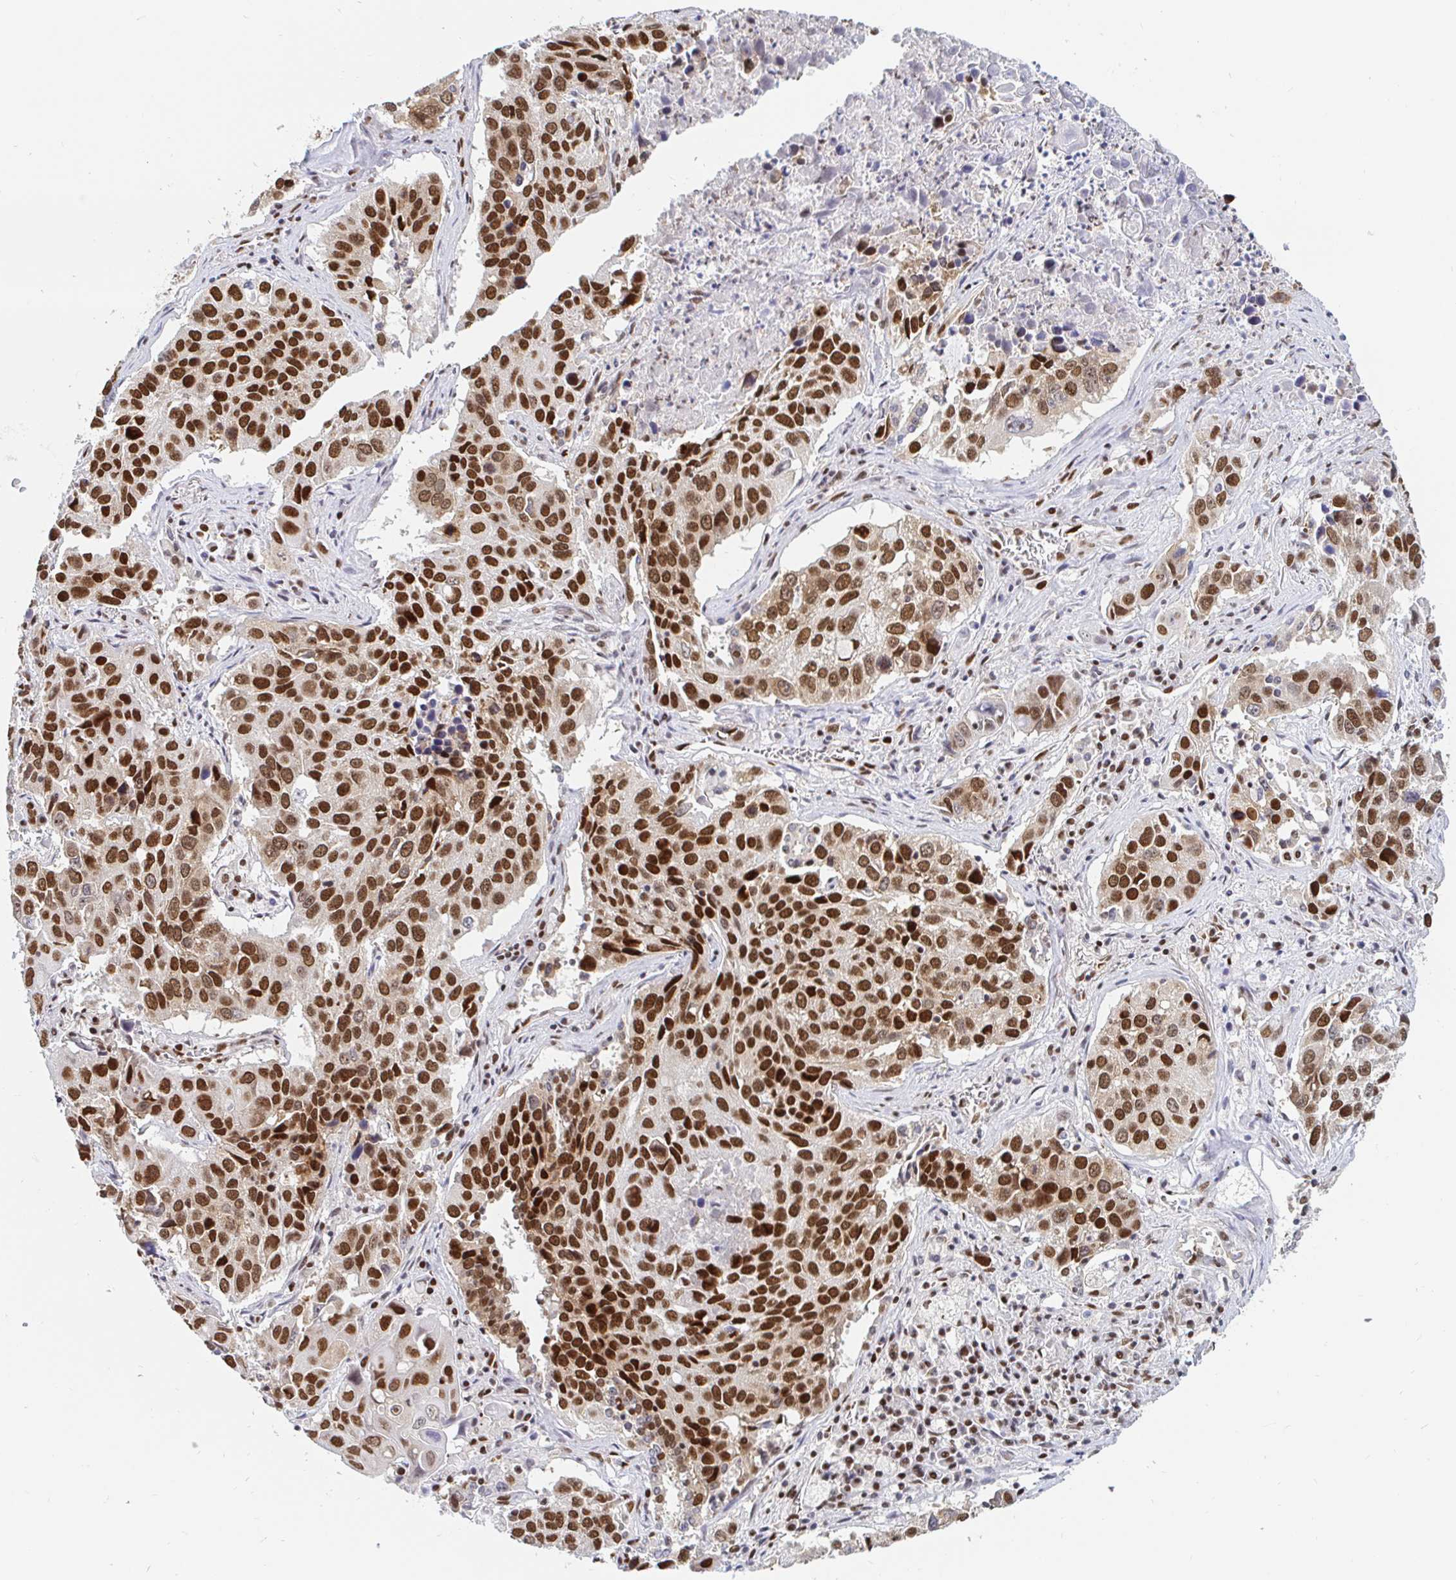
{"staining": {"intensity": "strong", "quantity": ">75%", "location": "nuclear"}, "tissue": "lung cancer", "cell_type": "Tumor cells", "image_type": "cancer", "snomed": [{"axis": "morphology", "description": "Squamous cell carcinoma, NOS"}, {"axis": "topography", "description": "Lung"}], "caption": "There is high levels of strong nuclear staining in tumor cells of lung cancer, as demonstrated by immunohistochemical staining (brown color).", "gene": "RBMX", "patient": {"sex": "female", "age": 61}}